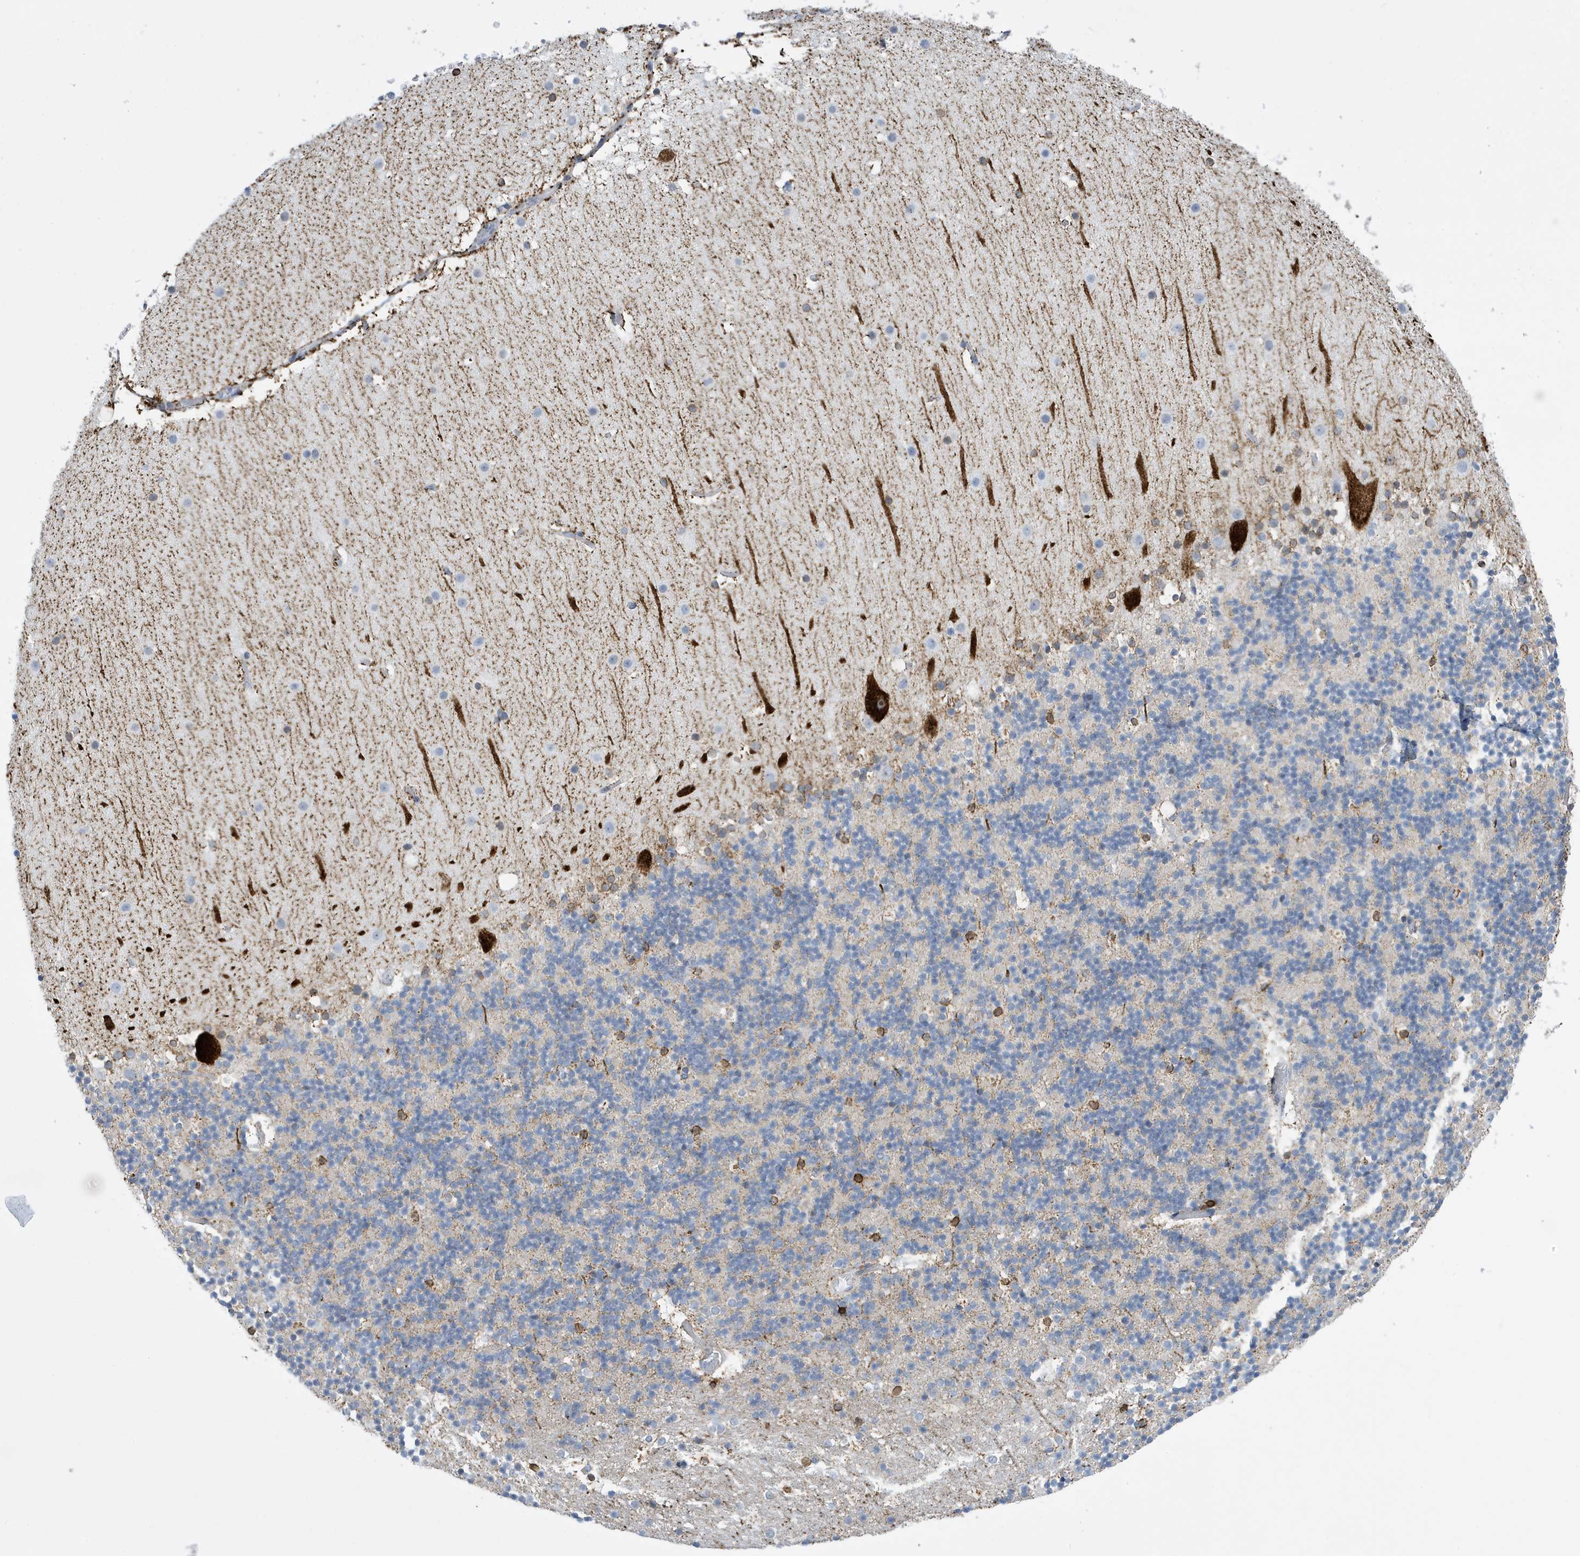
{"staining": {"intensity": "negative", "quantity": "none", "location": "none"}, "tissue": "cerebellum", "cell_type": "Cells in granular layer", "image_type": "normal", "snomed": [{"axis": "morphology", "description": "Normal tissue, NOS"}, {"axis": "topography", "description": "Cerebellum"}], "caption": "Human cerebellum stained for a protein using immunohistochemistry (IHC) reveals no staining in cells in granular layer.", "gene": "SEMA3F", "patient": {"sex": "male", "age": 57}}